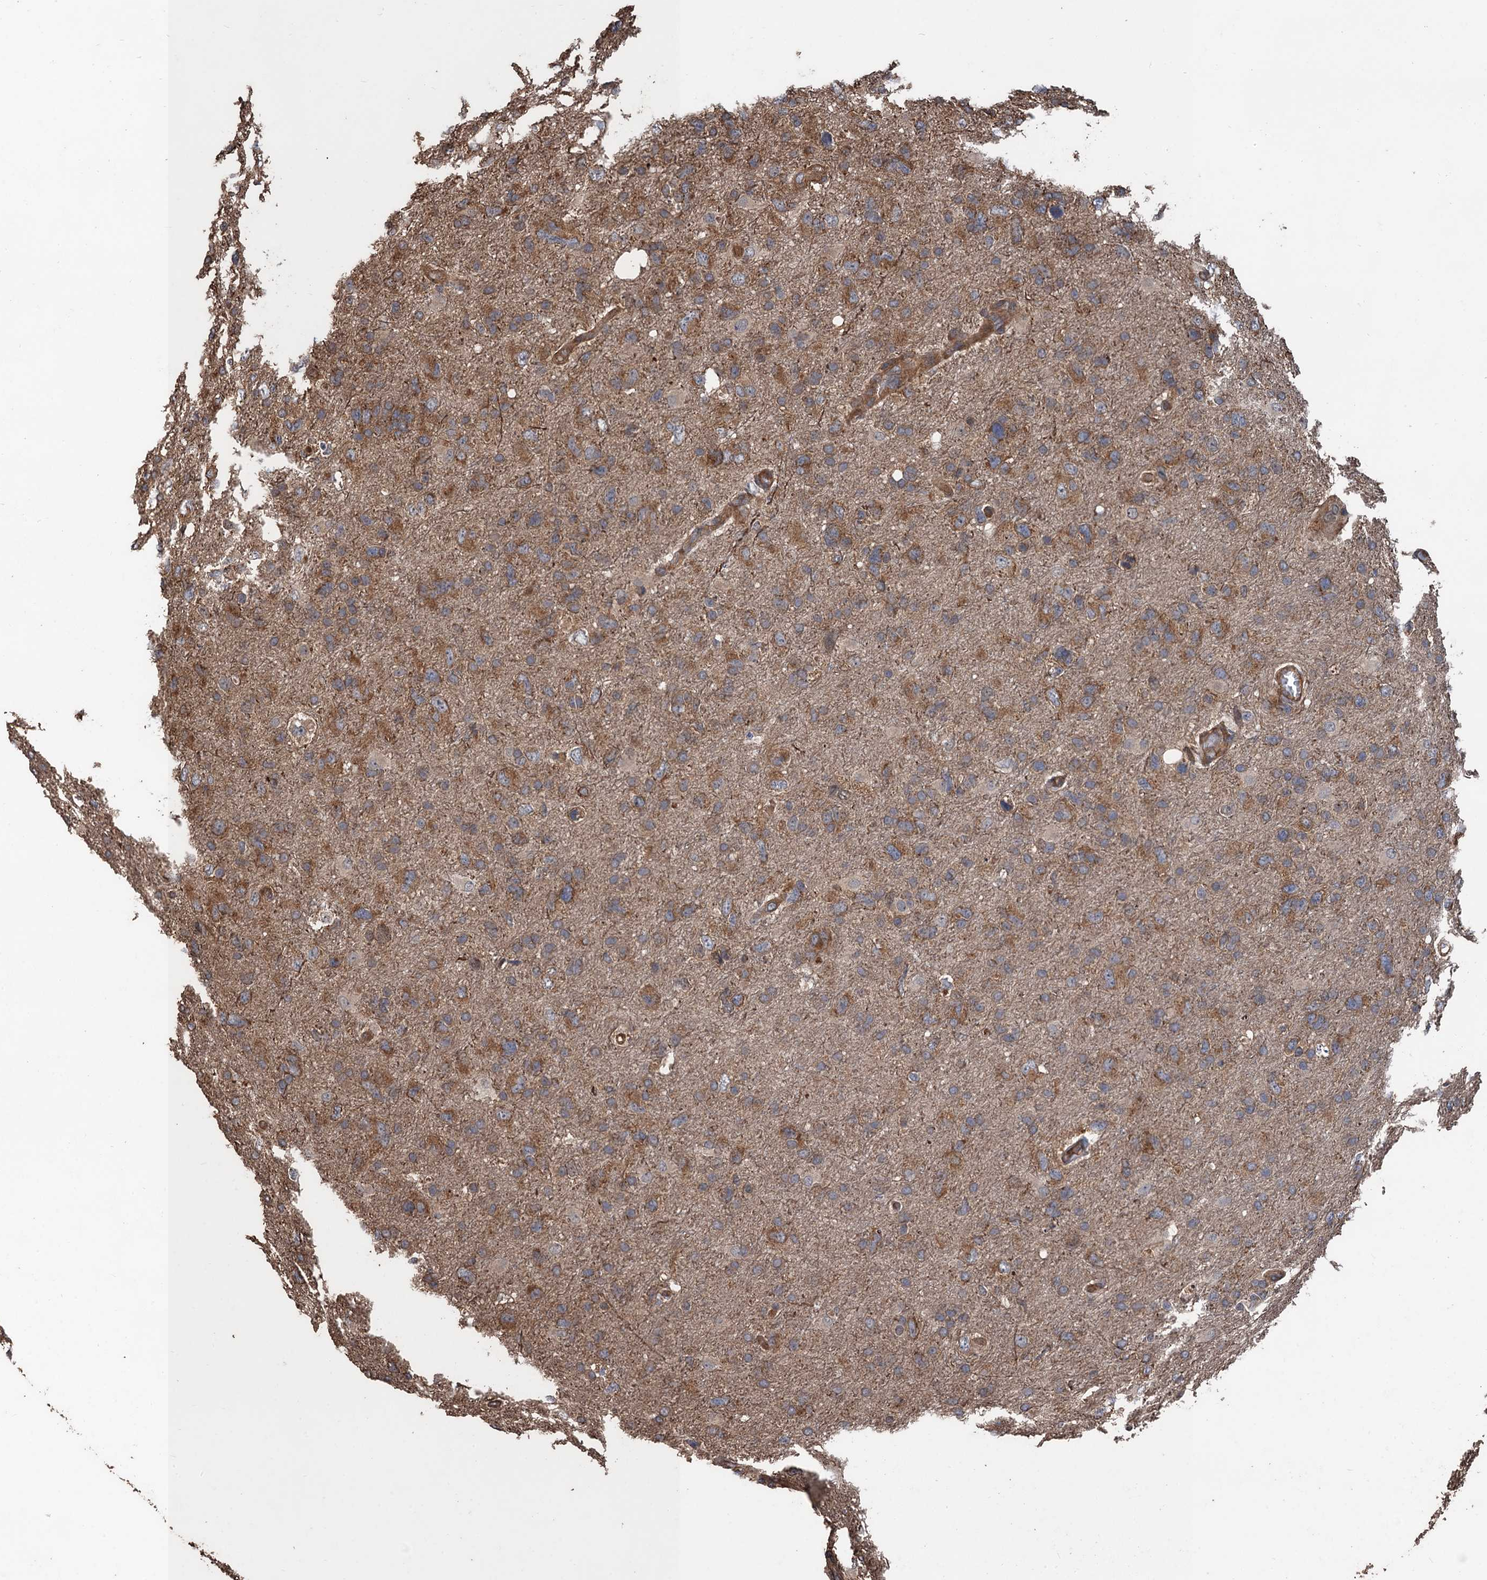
{"staining": {"intensity": "moderate", "quantity": "25%-75%", "location": "cytoplasmic/membranous"}, "tissue": "glioma", "cell_type": "Tumor cells", "image_type": "cancer", "snomed": [{"axis": "morphology", "description": "Glioma, malignant, High grade"}, {"axis": "topography", "description": "Brain"}], "caption": "Human malignant high-grade glioma stained with a brown dye exhibits moderate cytoplasmic/membranous positive expression in about 25%-75% of tumor cells.", "gene": "PPP4R1", "patient": {"sex": "male", "age": 61}}